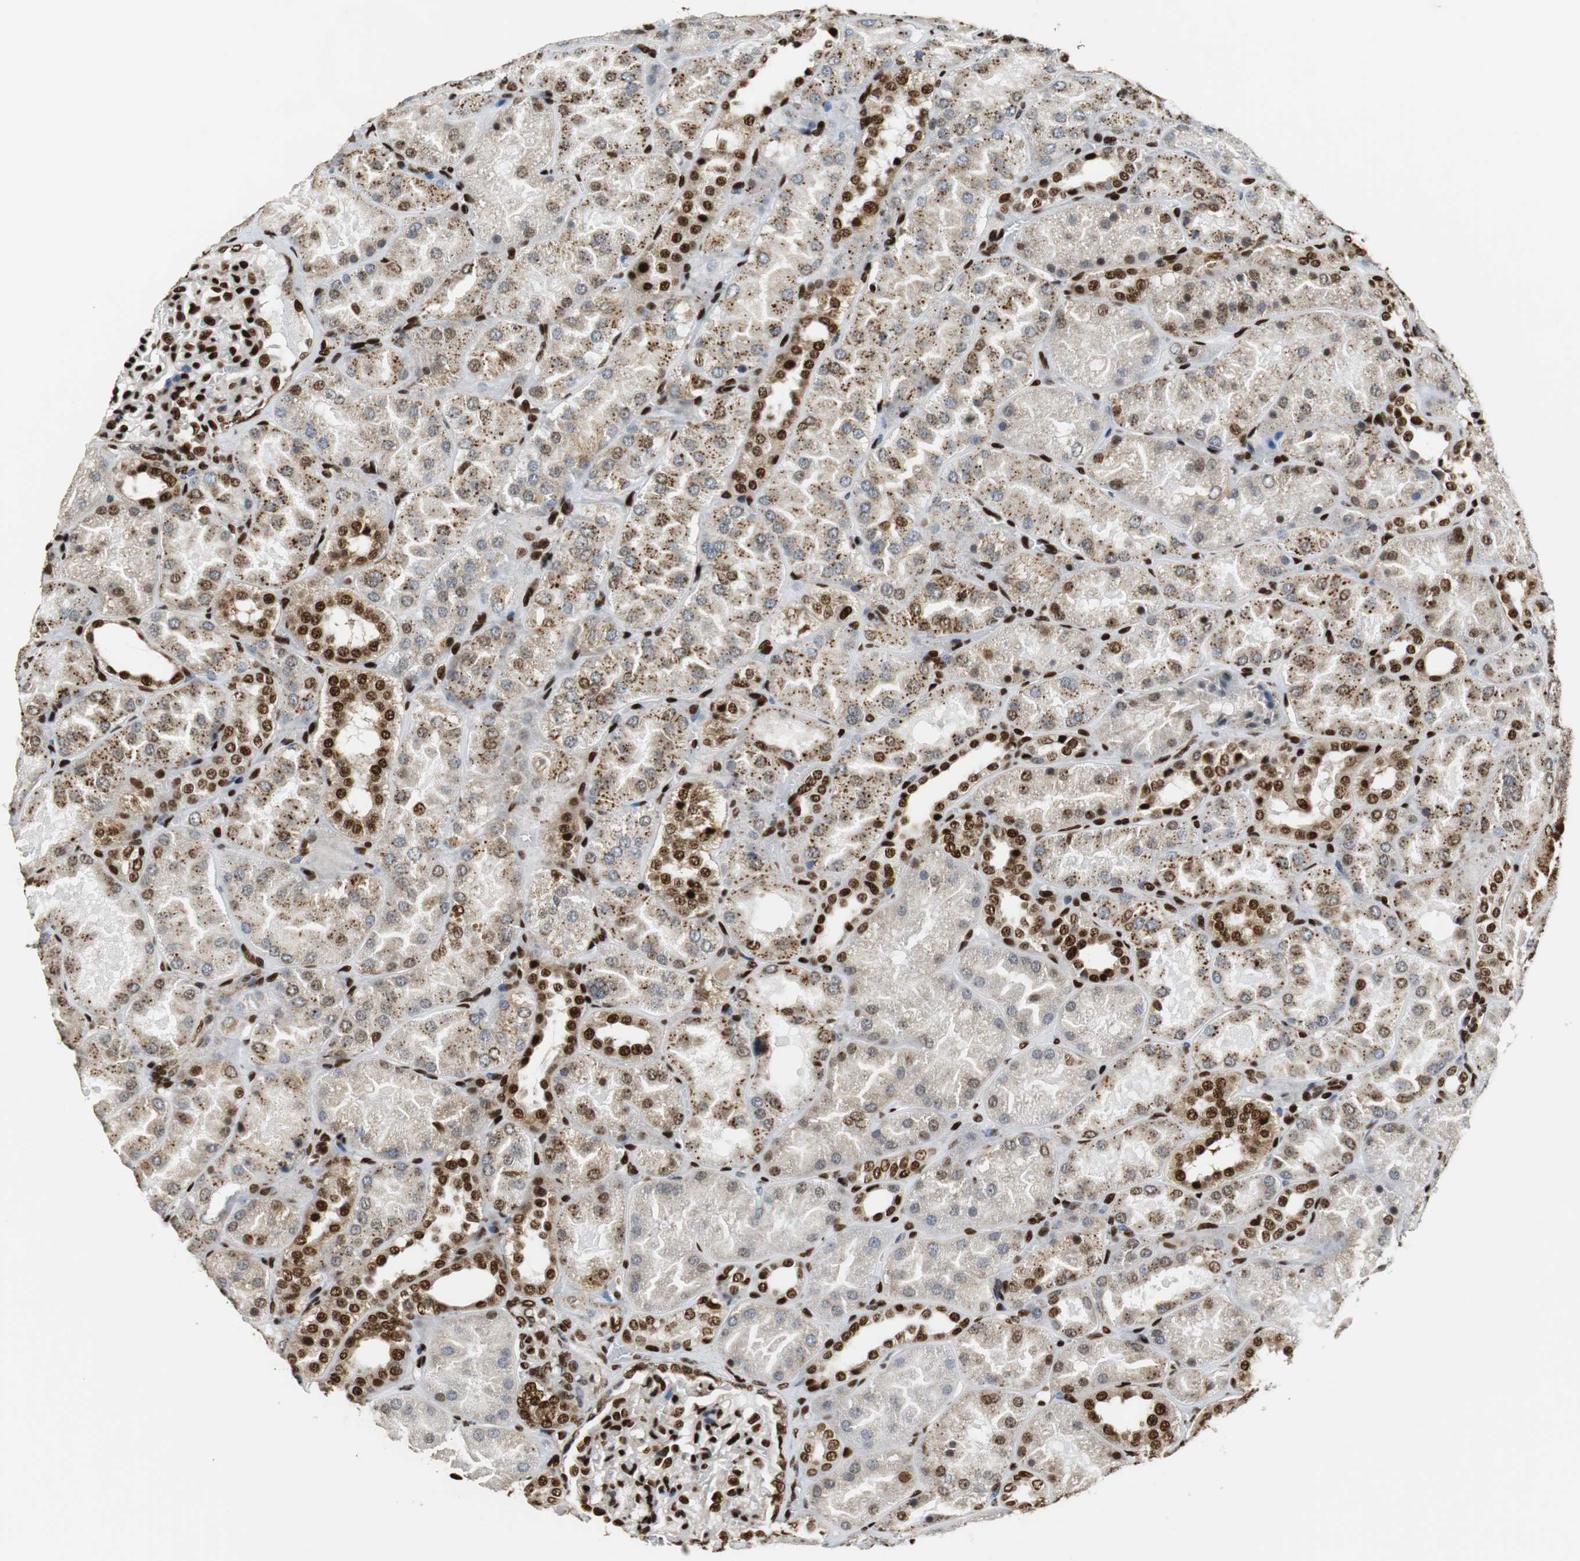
{"staining": {"intensity": "strong", "quantity": ">75%", "location": "nuclear"}, "tissue": "kidney", "cell_type": "Cells in glomeruli", "image_type": "normal", "snomed": [{"axis": "morphology", "description": "Normal tissue, NOS"}, {"axis": "topography", "description": "Kidney"}], "caption": "Immunohistochemical staining of benign human kidney demonstrates high levels of strong nuclear positivity in approximately >75% of cells in glomeruli. (IHC, brightfield microscopy, high magnification).", "gene": "HDAC1", "patient": {"sex": "male", "age": 28}}